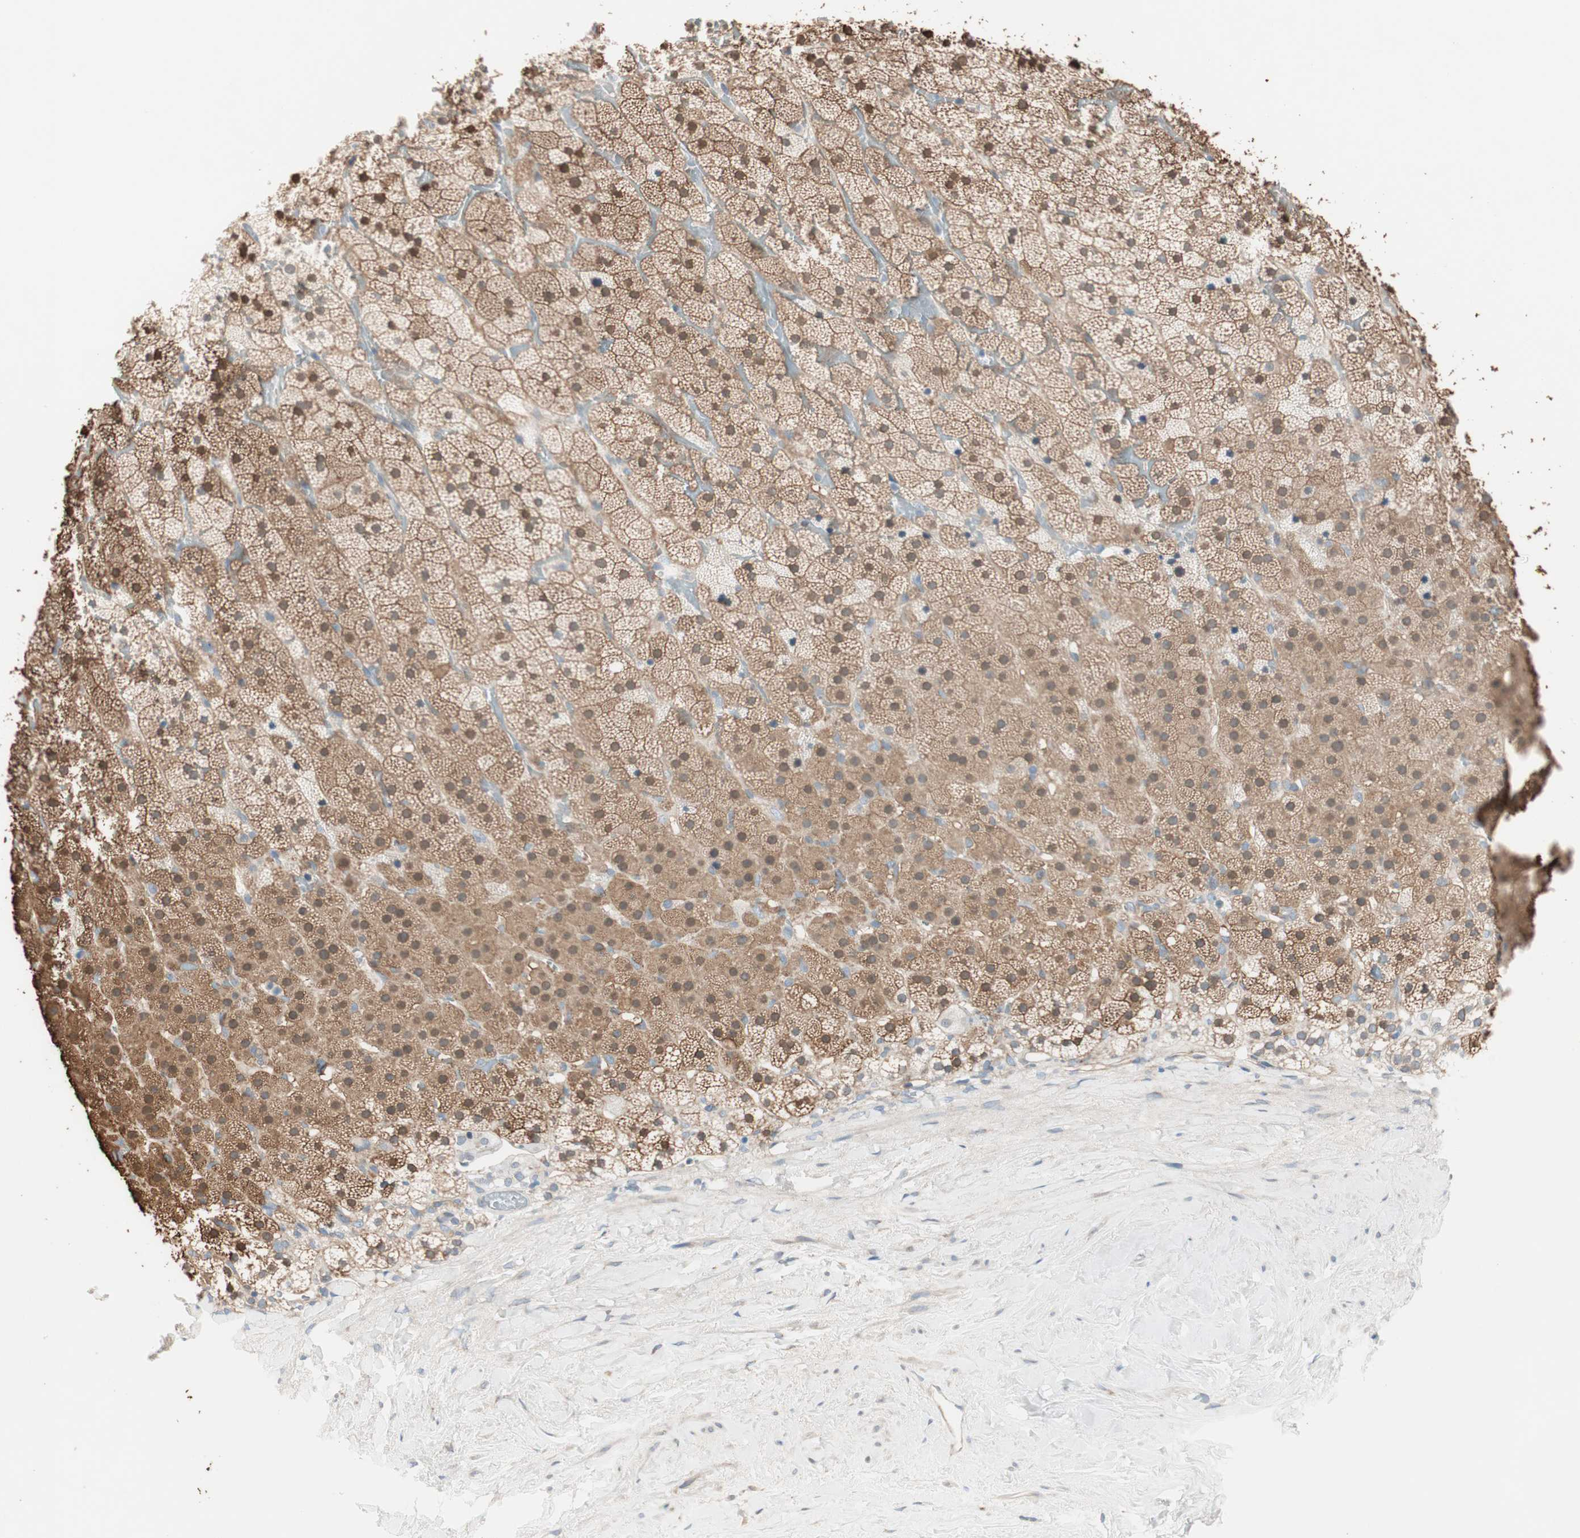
{"staining": {"intensity": "moderate", "quantity": ">75%", "location": "cytoplasmic/membranous,nuclear"}, "tissue": "adrenal gland", "cell_type": "Glandular cells", "image_type": "normal", "snomed": [{"axis": "morphology", "description": "Normal tissue, NOS"}, {"axis": "topography", "description": "Adrenal gland"}], "caption": "The immunohistochemical stain labels moderate cytoplasmic/membranous,nuclear expression in glandular cells of normal adrenal gland.", "gene": "CDK3", "patient": {"sex": "male", "age": 35}}